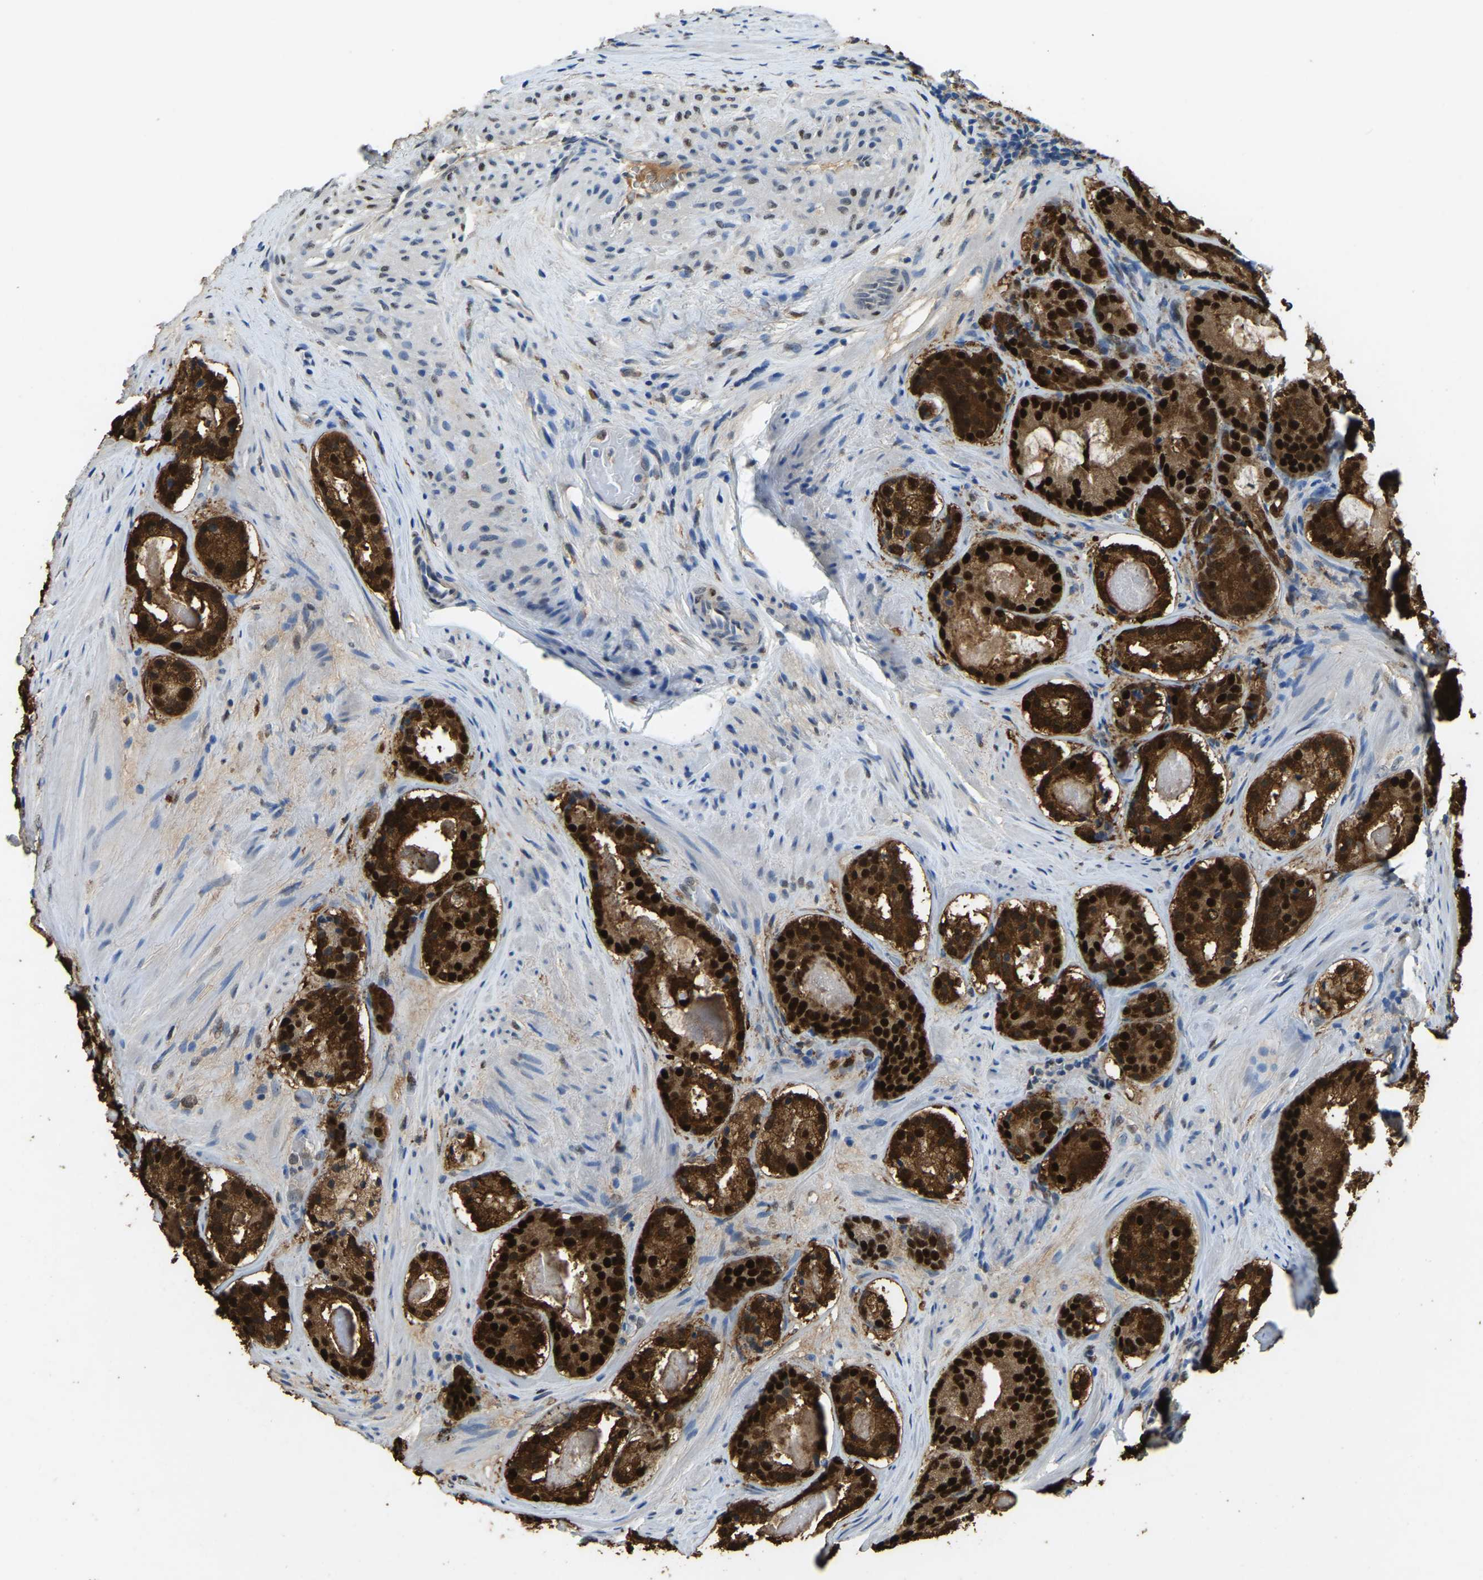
{"staining": {"intensity": "strong", "quantity": ">75%", "location": "cytoplasmic/membranous,nuclear"}, "tissue": "prostate cancer", "cell_type": "Tumor cells", "image_type": "cancer", "snomed": [{"axis": "morphology", "description": "Adenocarcinoma, Low grade"}, {"axis": "topography", "description": "Prostate"}], "caption": "Immunohistochemical staining of human adenocarcinoma (low-grade) (prostate) displays high levels of strong cytoplasmic/membranous and nuclear positivity in about >75% of tumor cells. The staining was performed using DAB (3,3'-diaminobenzidine), with brown indicating positive protein expression. Nuclei are stained blue with hematoxylin.", "gene": "NANS", "patient": {"sex": "male", "age": 69}}